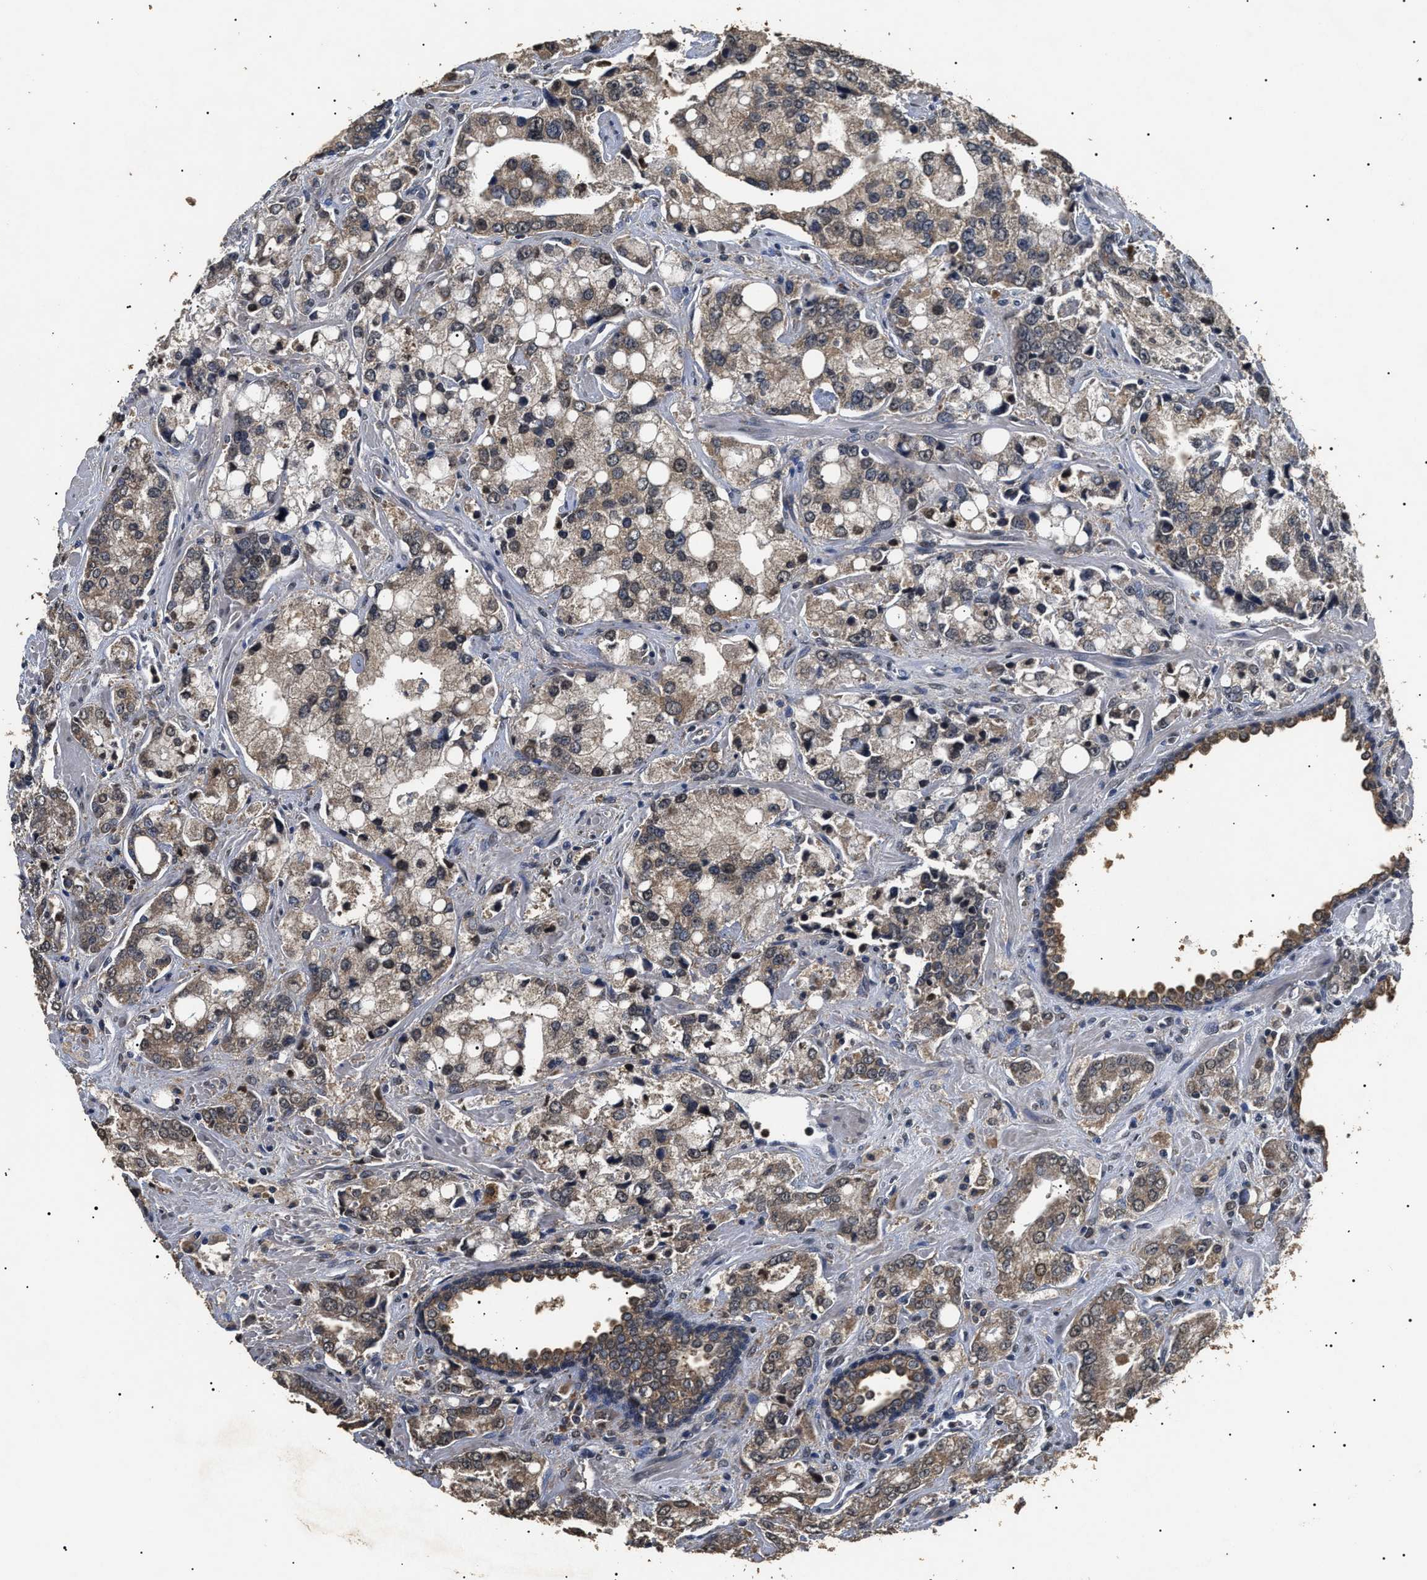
{"staining": {"intensity": "weak", "quantity": ">75%", "location": "cytoplasmic/membranous"}, "tissue": "prostate cancer", "cell_type": "Tumor cells", "image_type": "cancer", "snomed": [{"axis": "morphology", "description": "Adenocarcinoma, High grade"}, {"axis": "topography", "description": "Prostate"}], "caption": "DAB (3,3'-diaminobenzidine) immunohistochemical staining of high-grade adenocarcinoma (prostate) exhibits weak cytoplasmic/membranous protein expression in about >75% of tumor cells.", "gene": "PSMD8", "patient": {"sex": "male", "age": 67}}